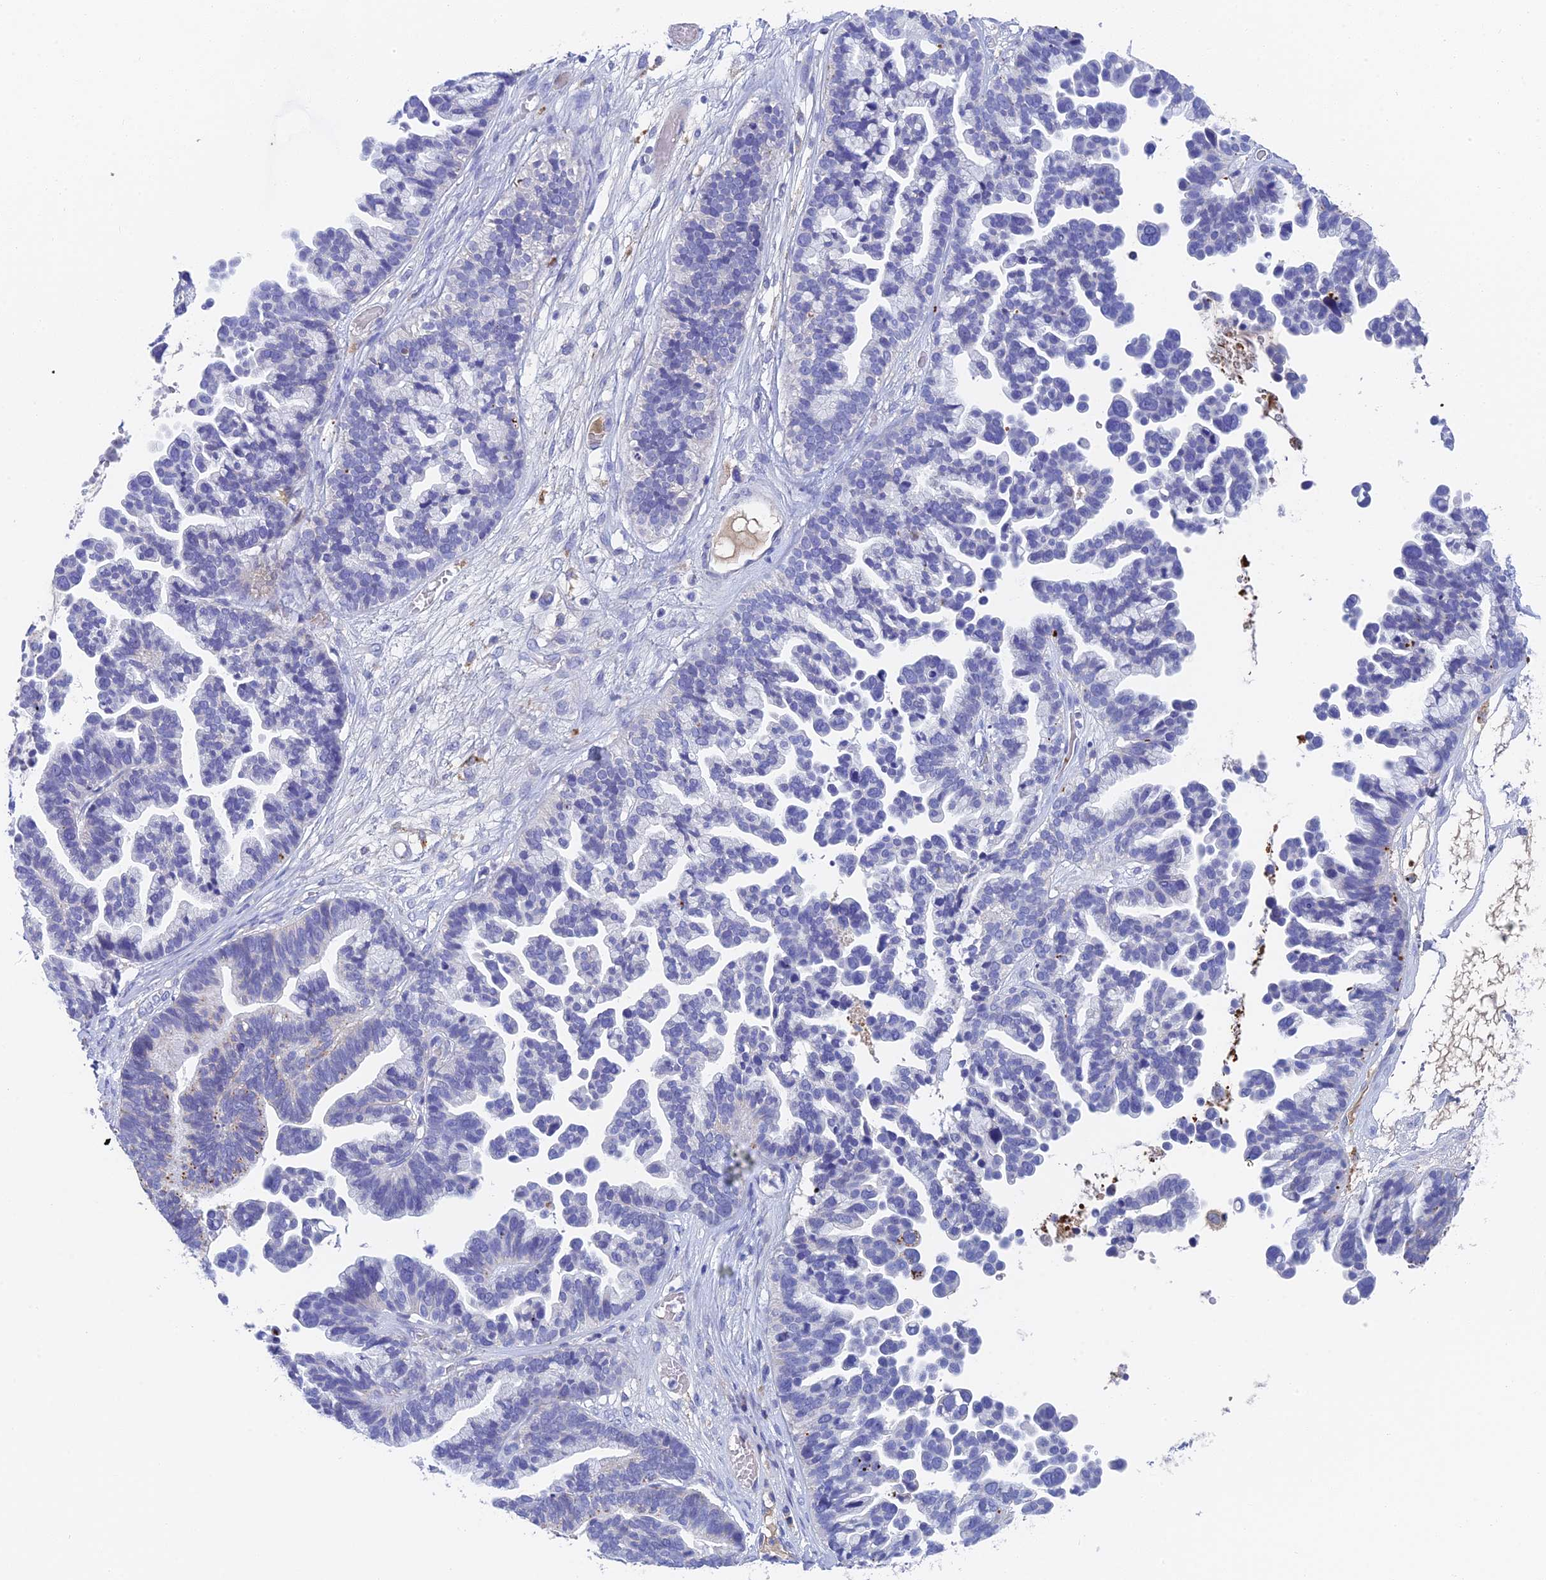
{"staining": {"intensity": "negative", "quantity": "none", "location": "none"}, "tissue": "ovarian cancer", "cell_type": "Tumor cells", "image_type": "cancer", "snomed": [{"axis": "morphology", "description": "Cystadenocarcinoma, serous, NOS"}, {"axis": "topography", "description": "Ovary"}], "caption": "High magnification brightfield microscopy of ovarian serous cystadenocarcinoma stained with DAB (3,3'-diaminobenzidine) (brown) and counterstained with hematoxylin (blue): tumor cells show no significant expression.", "gene": "ADAMTS13", "patient": {"sex": "female", "age": 56}}